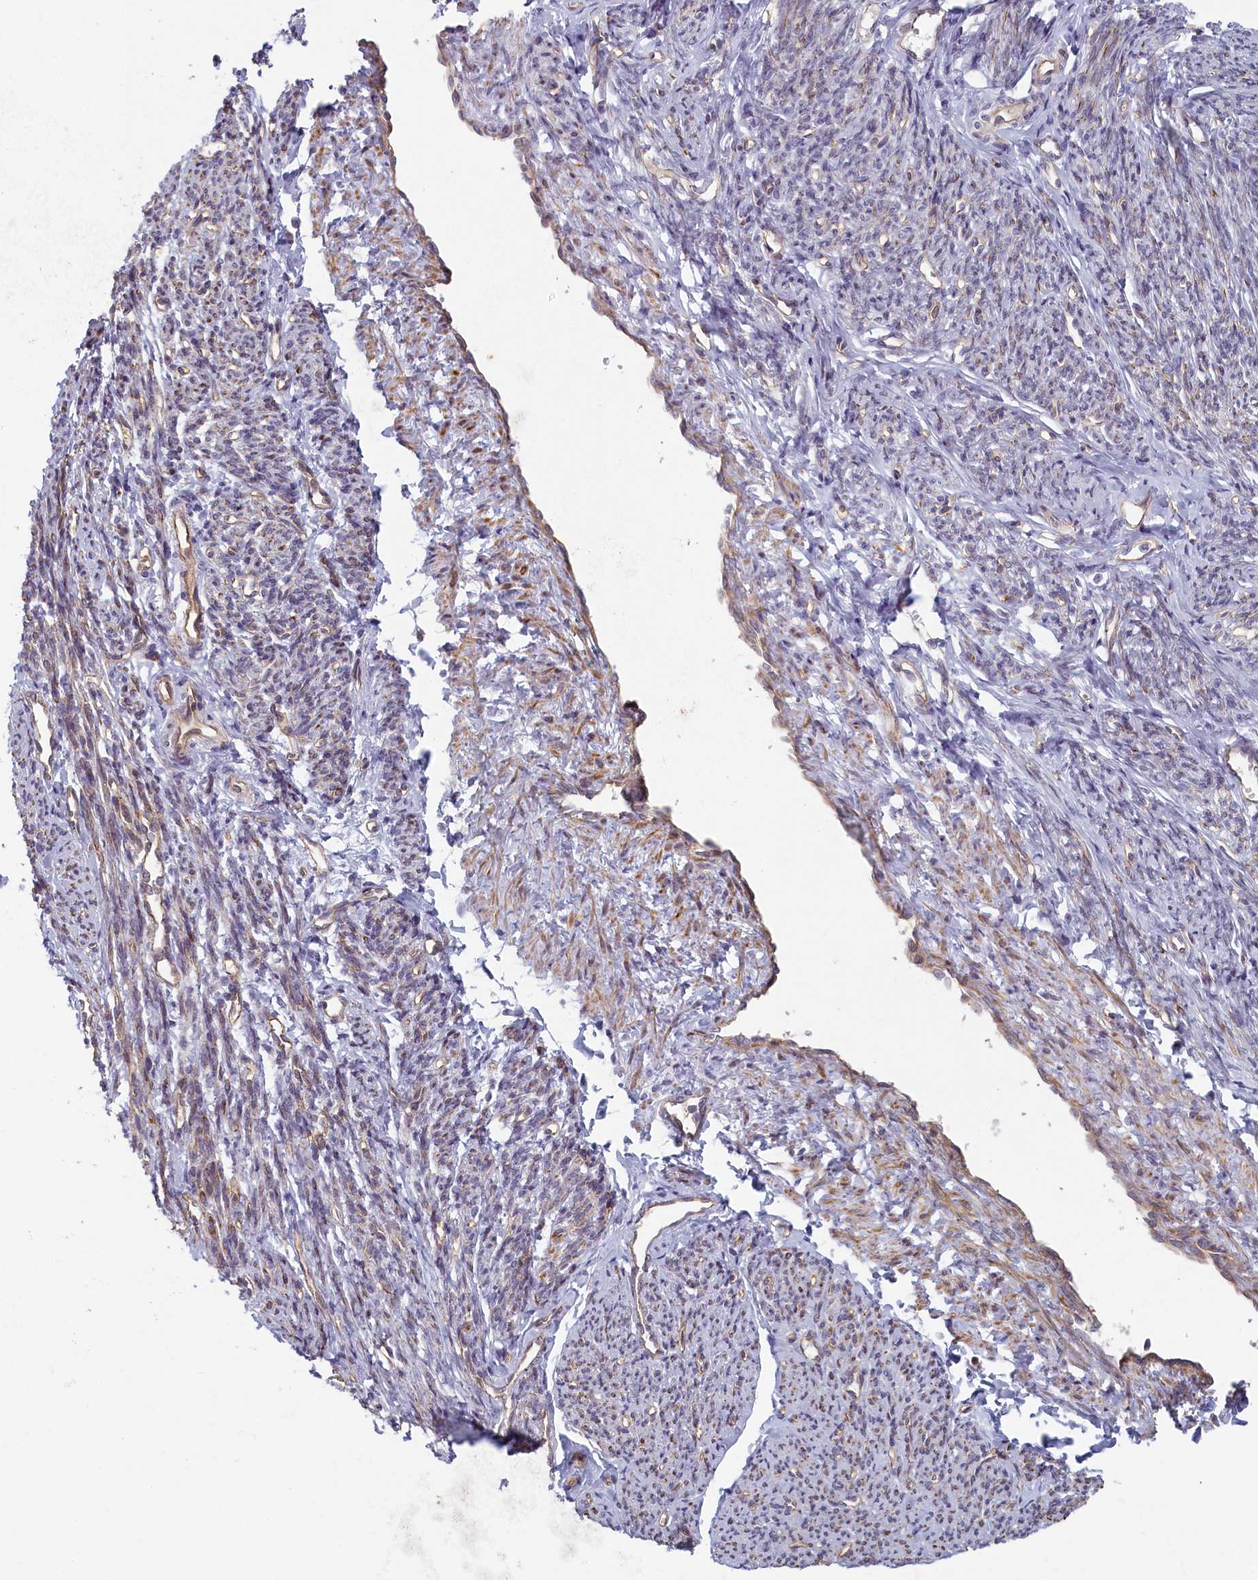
{"staining": {"intensity": "moderate", "quantity": "25%-75%", "location": "cytoplasmic/membranous"}, "tissue": "smooth muscle", "cell_type": "Smooth muscle cells", "image_type": "normal", "snomed": [{"axis": "morphology", "description": "Normal tissue, NOS"}, {"axis": "topography", "description": "Smooth muscle"}, {"axis": "topography", "description": "Uterus"}], "caption": "Smooth muscle stained with IHC reveals moderate cytoplasmic/membranous expression in approximately 25%-75% of smooth muscle cells.", "gene": "INTS4", "patient": {"sex": "female", "age": 59}}